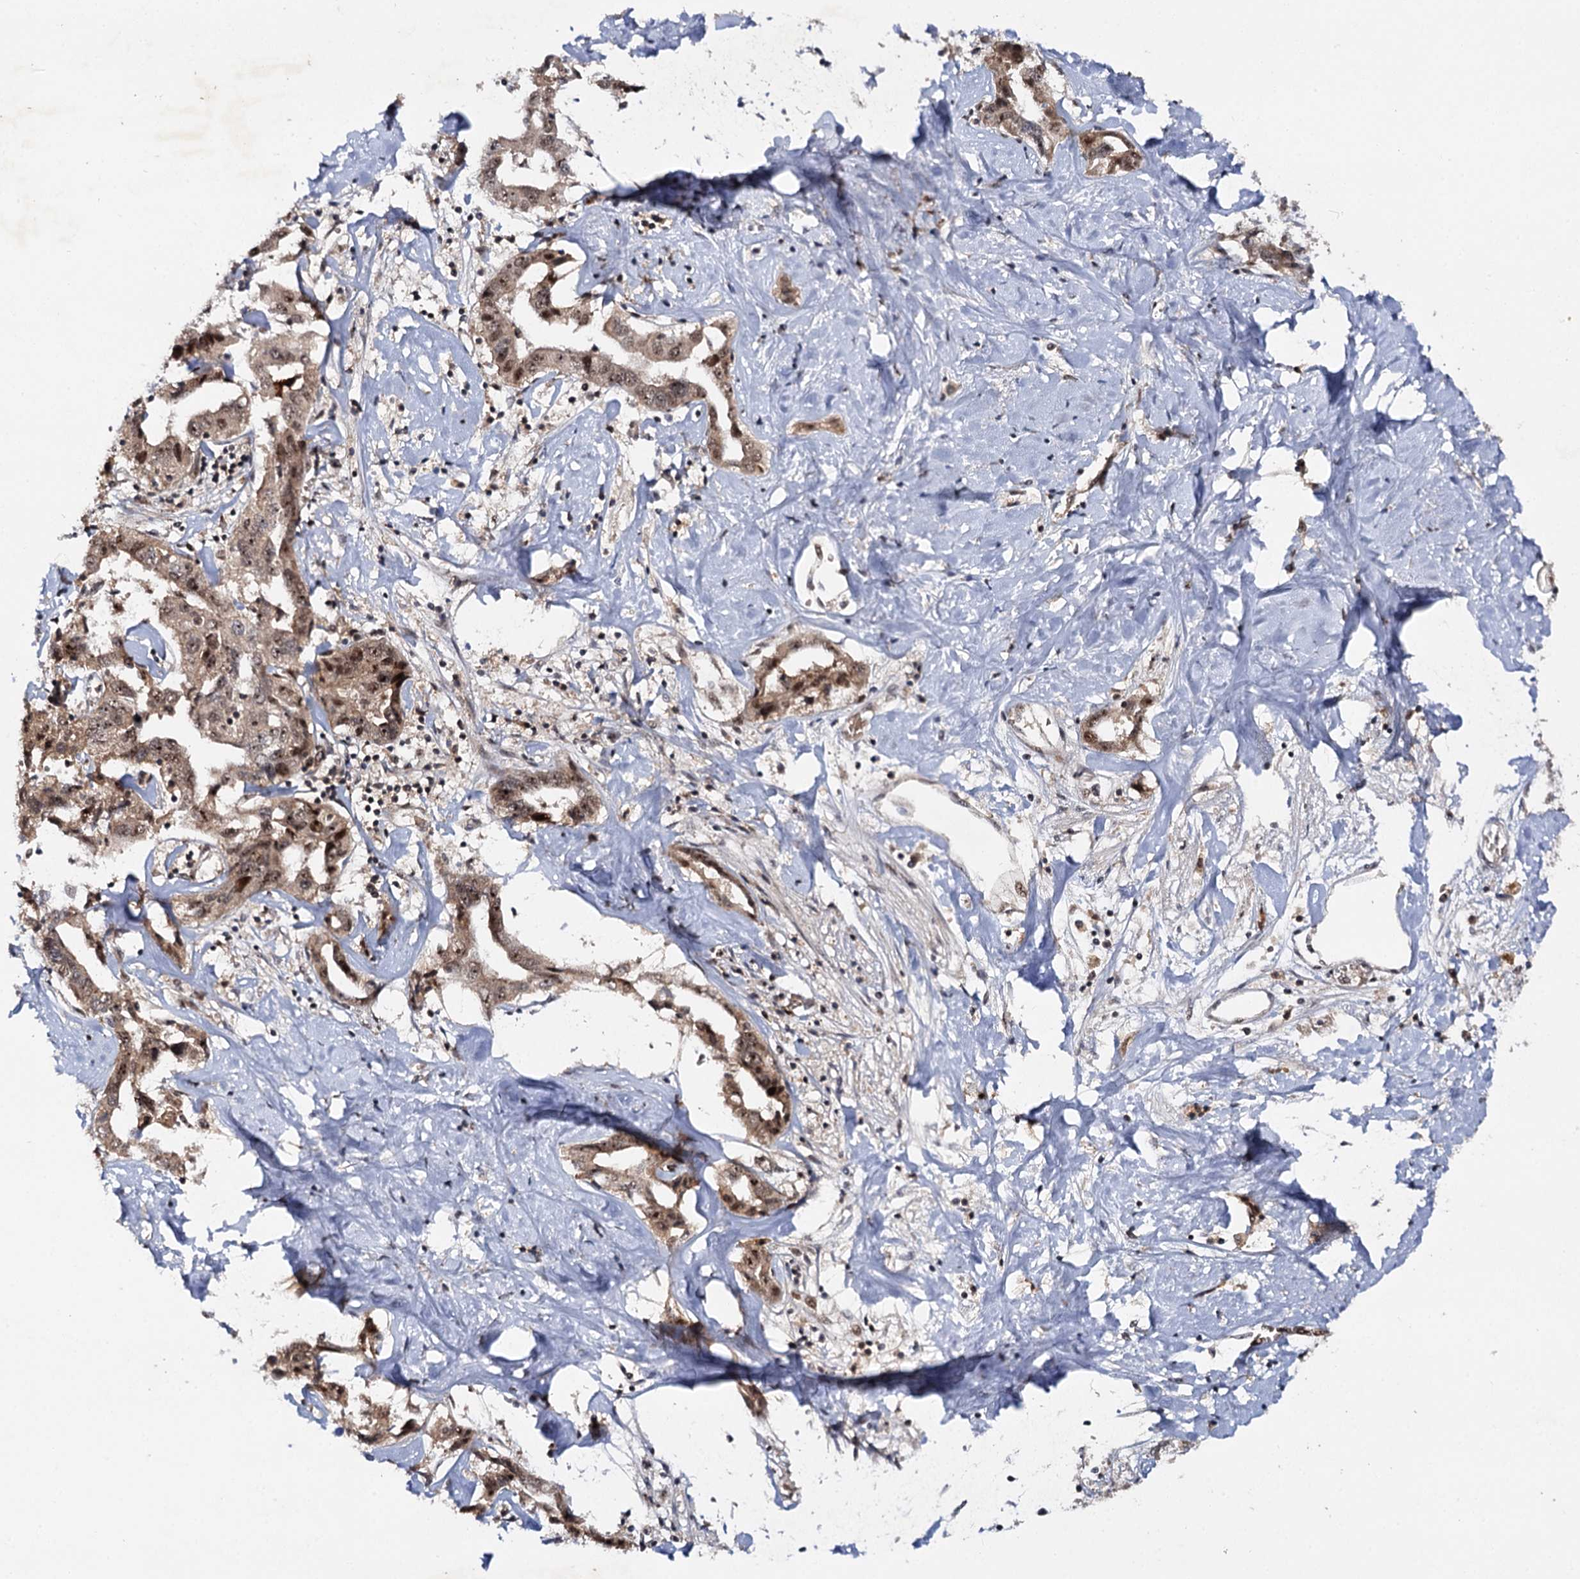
{"staining": {"intensity": "moderate", "quantity": ">75%", "location": "cytoplasmic/membranous,nuclear"}, "tissue": "liver cancer", "cell_type": "Tumor cells", "image_type": "cancer", "snomed": [{"axis": "morphology", "description": "Cholangiocarcinoma"}, {"axis": "topography", "description": "Liver"}], "caption": "A photomicrograph of human cholangiocarcinoma (liver) stained for a protein shows moderate cytoplasmic/membranous and nuclear brown staining in tumor cells.", "gene": "BUD13", "patient": {"sex": "male", "age": 59}}